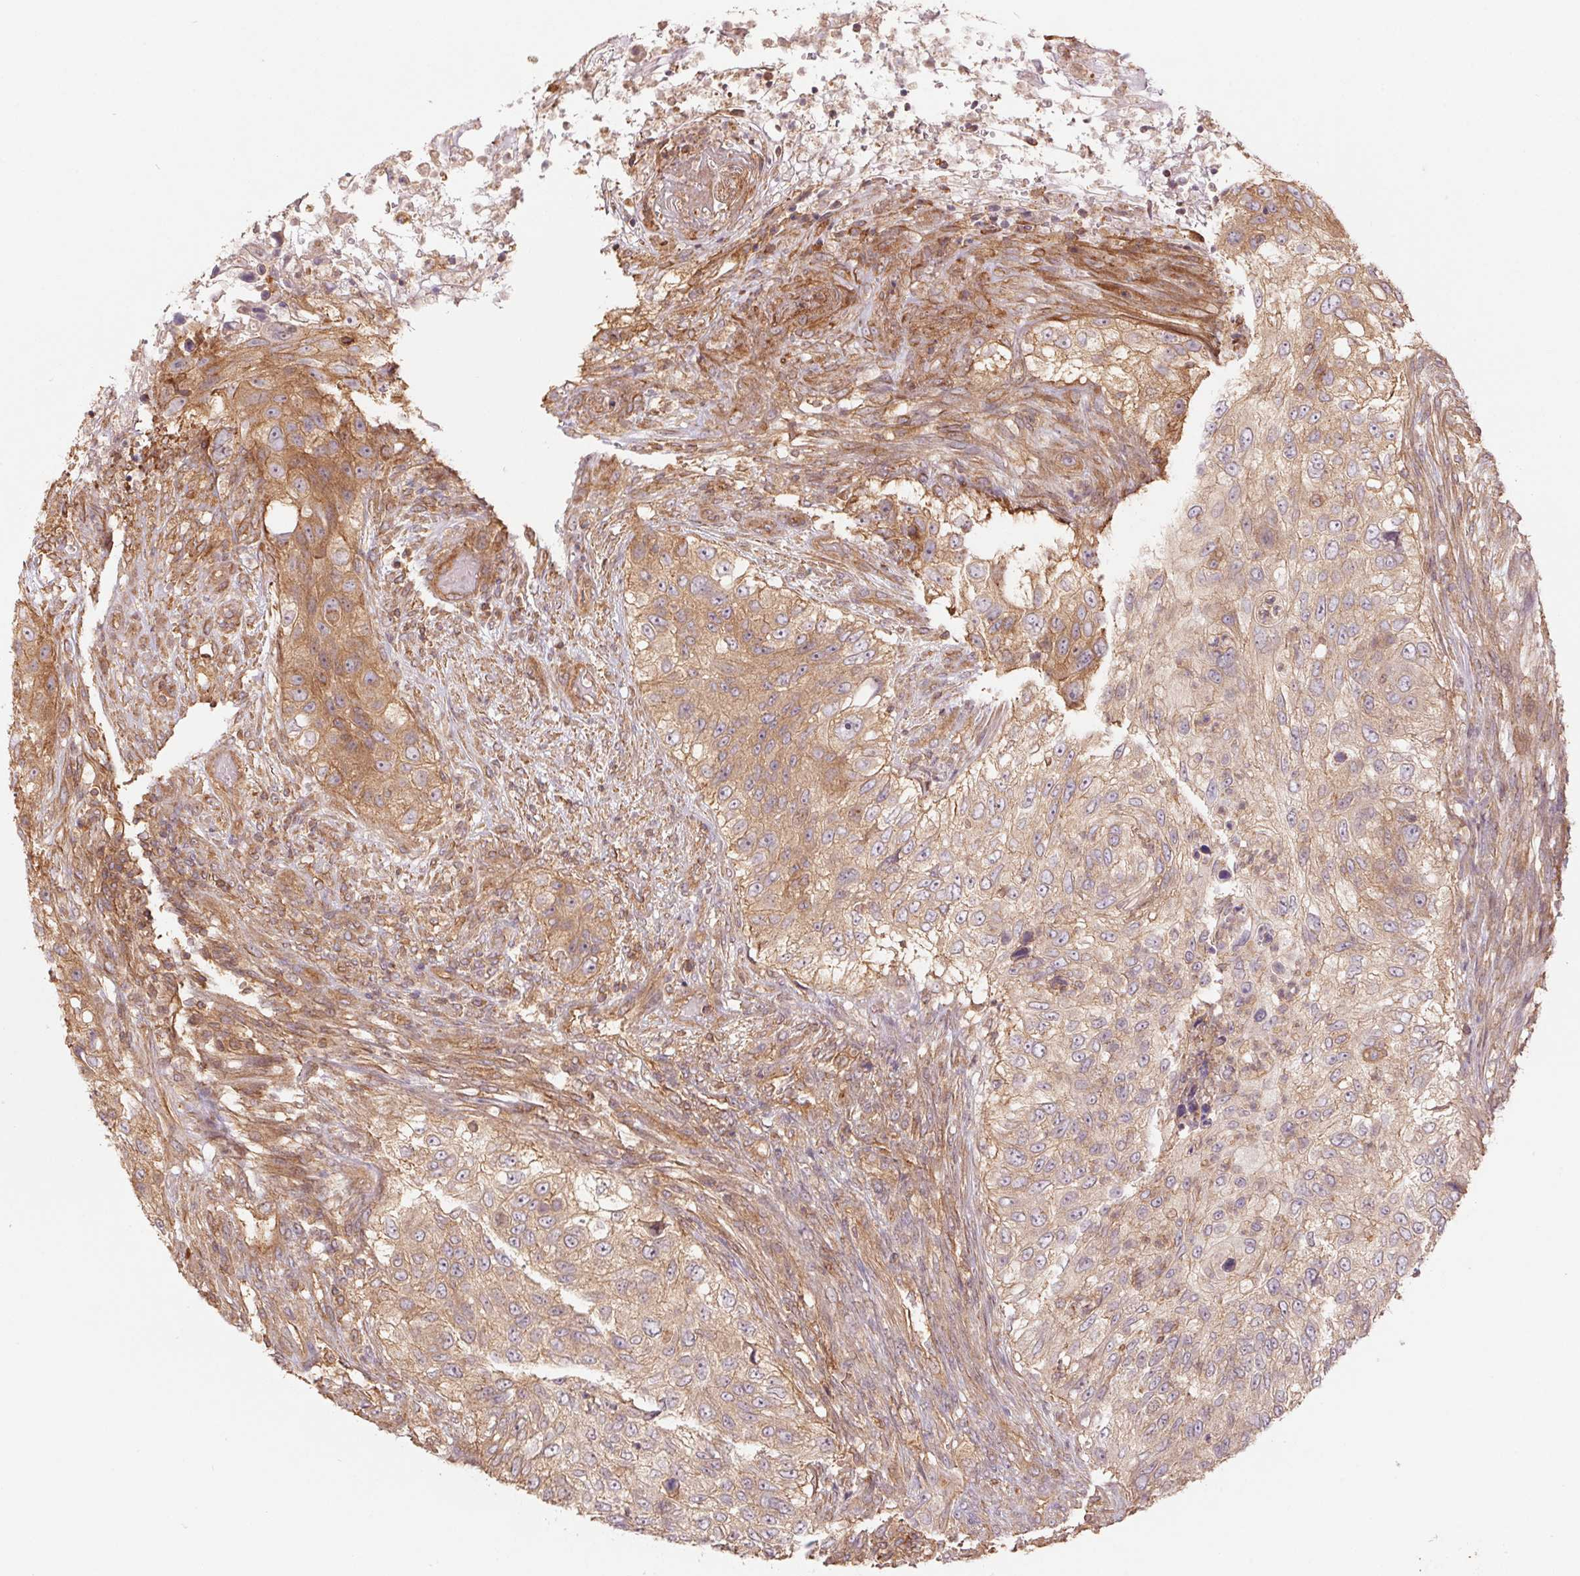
{"staining": {"intensity": "moderate", "quantity": ">75%", "location": "cytoplasmic/membranous"}, "tissue": "urothelial cancer", "cell_type": "Tumor cells", "image_type": "cancer", "snomed": [{"axis": "morphology", "description": "Urothelial carcinoma, High grade"}, {"axis": "topography", "description": "Urinary bladder"}], "caption": "A medium amount of moderate cytoplasmic/membranous staining is identified in approximately >75% of tumor cells in urothelial cancer tissue.", "gene": "TUBA3D", "patient": {"sex": "female", "age": 60}}